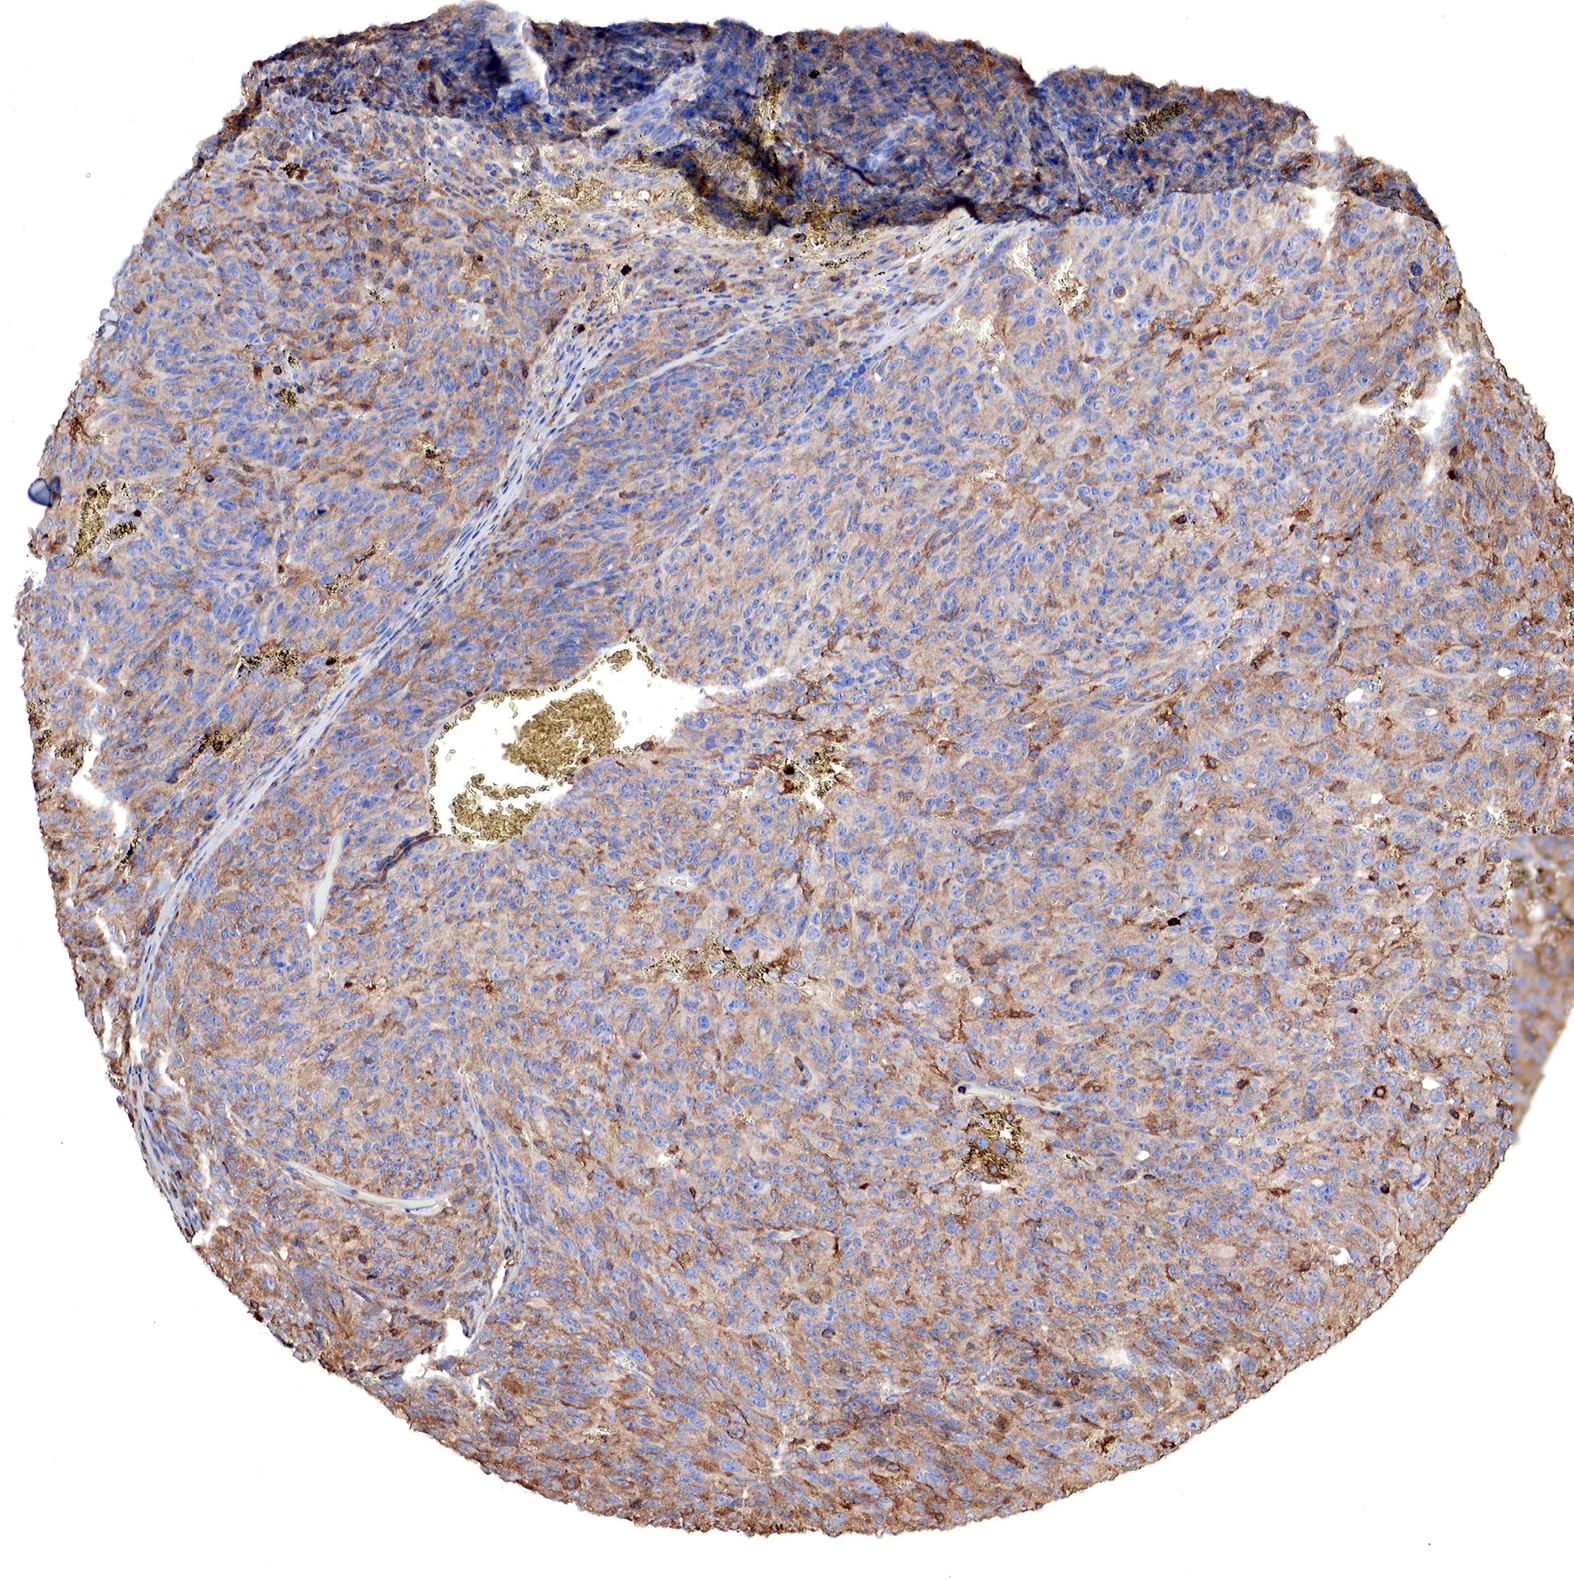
{"staining": {"intensity": "moderate", "quantity": ">75%", "location": "cytoplasmic/membranous"}, "tissue": "melanoma", "cell_type": "Tumor cells", "image_type": "cancer", "snomed": [{"axis": "morphology", "description": "Malignant melanoma, NOS"}, {"axis": "topography", "description": "Skin"}], "caption": "The histopathology image exhibits staining of malignant melanoma, revealing moderate cytoplasmic/membranous protein expression (brown color) within tumor cells. (IHC, brightfield microscopy, high magnification).", "gene": "G6PD", "patient": {"sex": "male", "age": 76}}